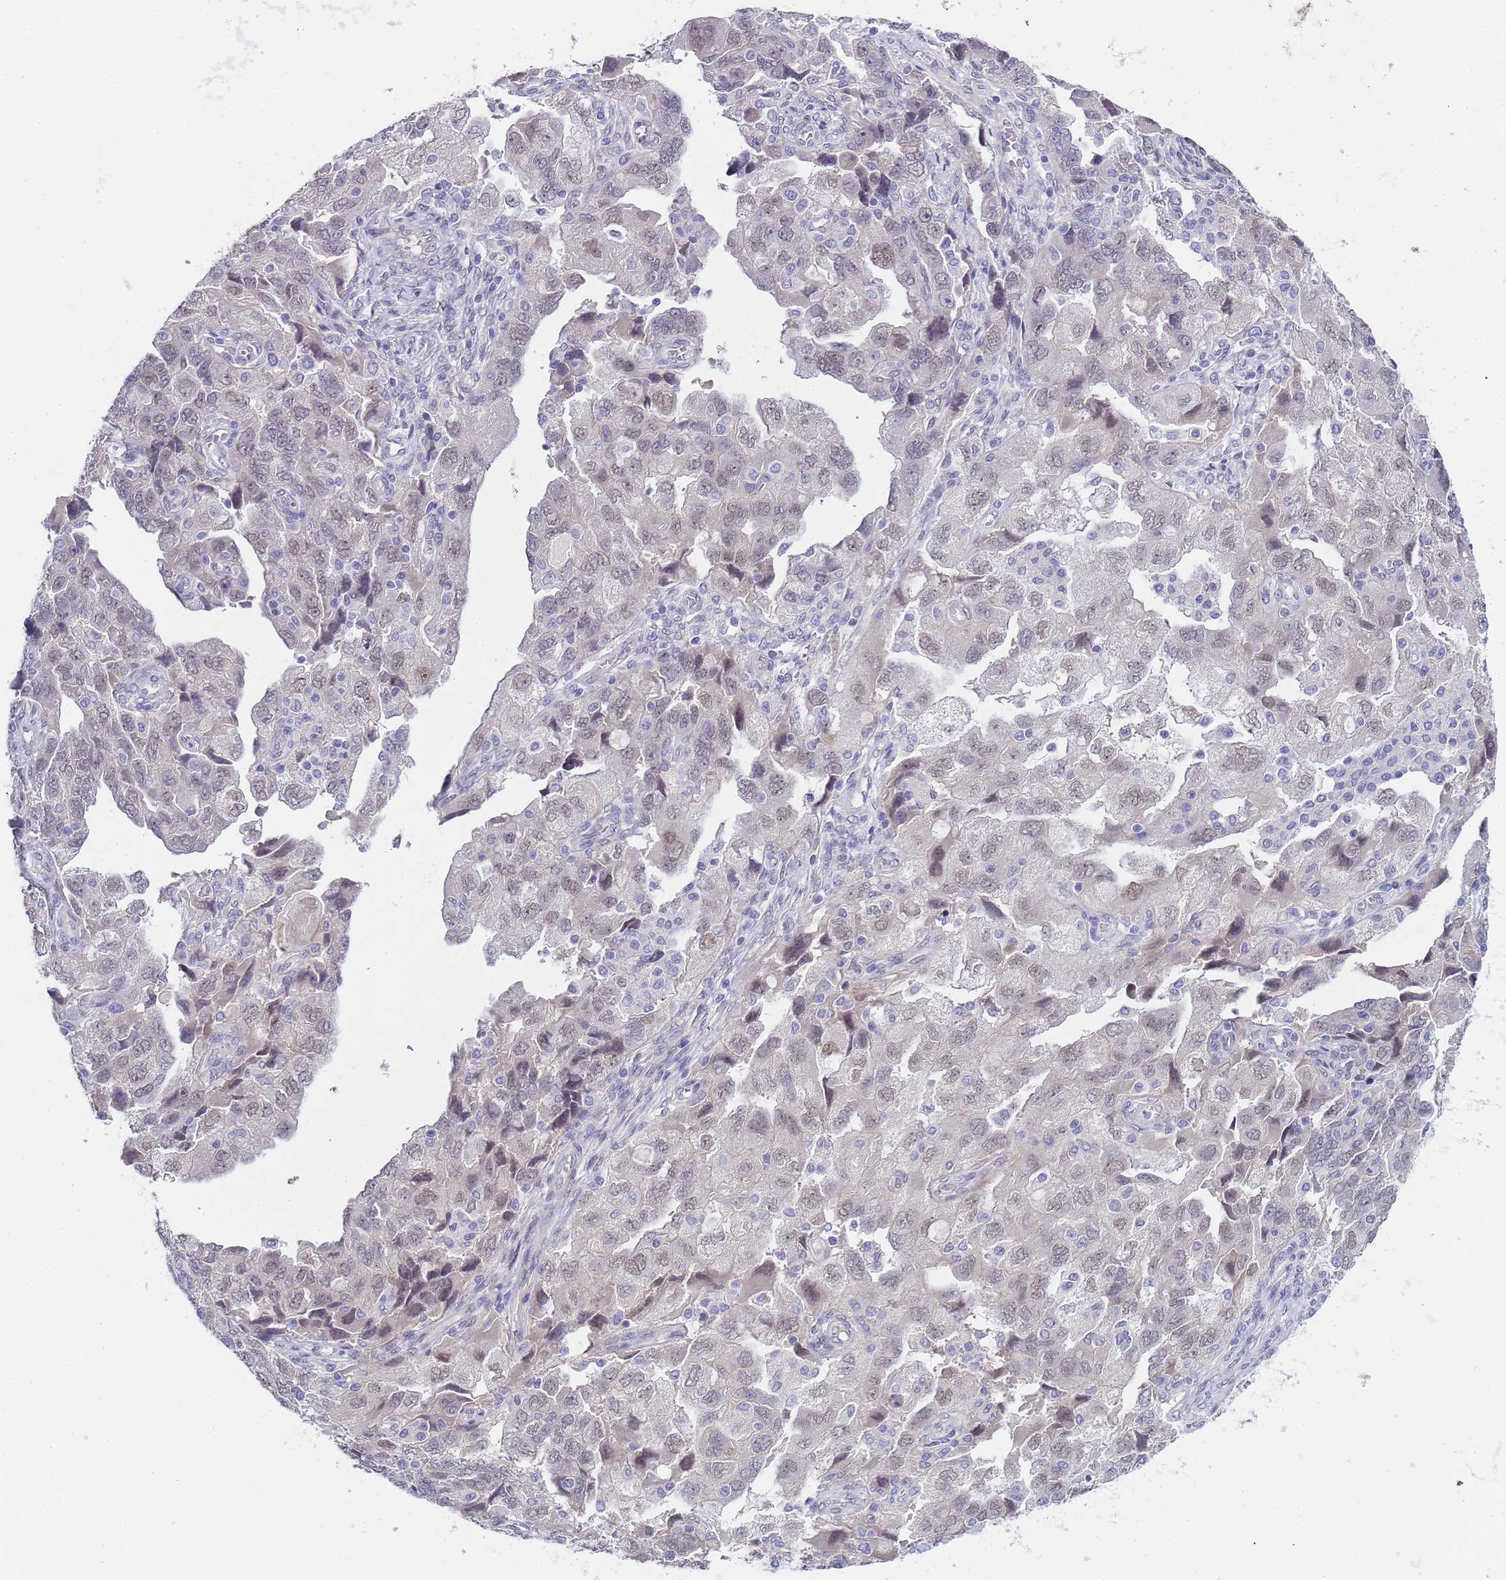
{"staining": {"intensity": "weak", "quantity": "25%-75%", "location": "nuclear"}, "tissue": "ovarian cancer", "cell_type": "Tumor cells", "image_type": "cancer", "snomed": [{"axis": "morphology", "description": "Carcinoma, NOS"}, {"axis": "morphology", "description": "Cystadenocarcinoma, serous, NOS"}, {"axis": "topography", "description": "Ovary"}], "caption": "Tumor cells reveal weak nuclear expression in about 25%-75% of cells in ovarian cancer (serous cystadenocarcinoma).", "gene": "TRMT10A", "patient": {"sex": "female", "age": 69}}